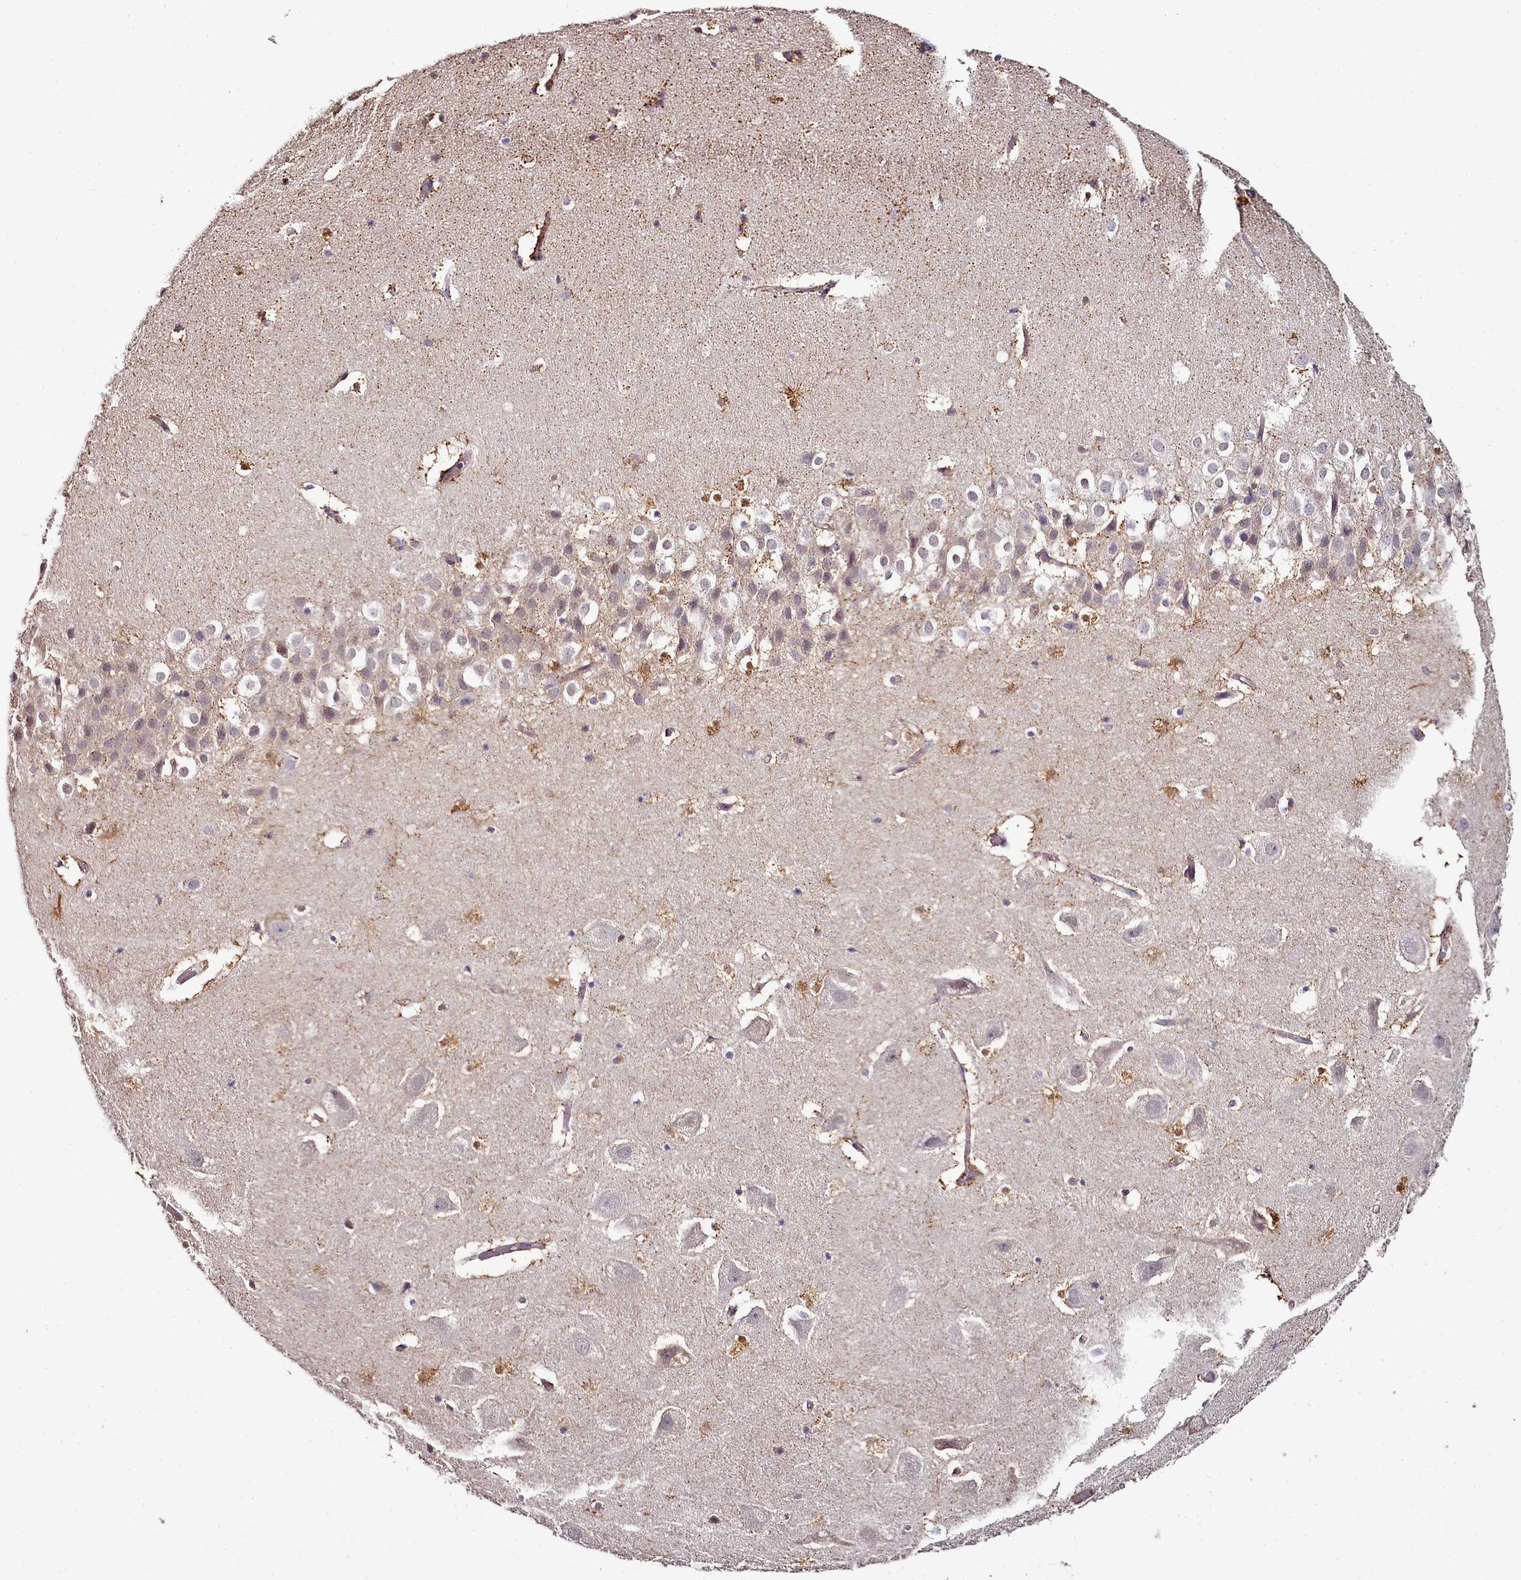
{"staining": {"intensity": "moderate", "quantity": "<25%", "location": "cytoplasmic/membranous"}, "tissue": "hippocampus", "cell_type": "Glial cells", "image_type": "normal", "snomed": [{"axis": "morphology", "description": "Normal tissue, NOS"}, {"axis": "topography", "description": "Hippocampus"}], "caption": "Immunohistochemical staining of benign hippocampus shows <25% levels of moderate cytoplasmic/membranous protein staining in approximately <25% of glial cells.", "gene": "ACSS1", "patient": {"sex": "female", "age": 52}}